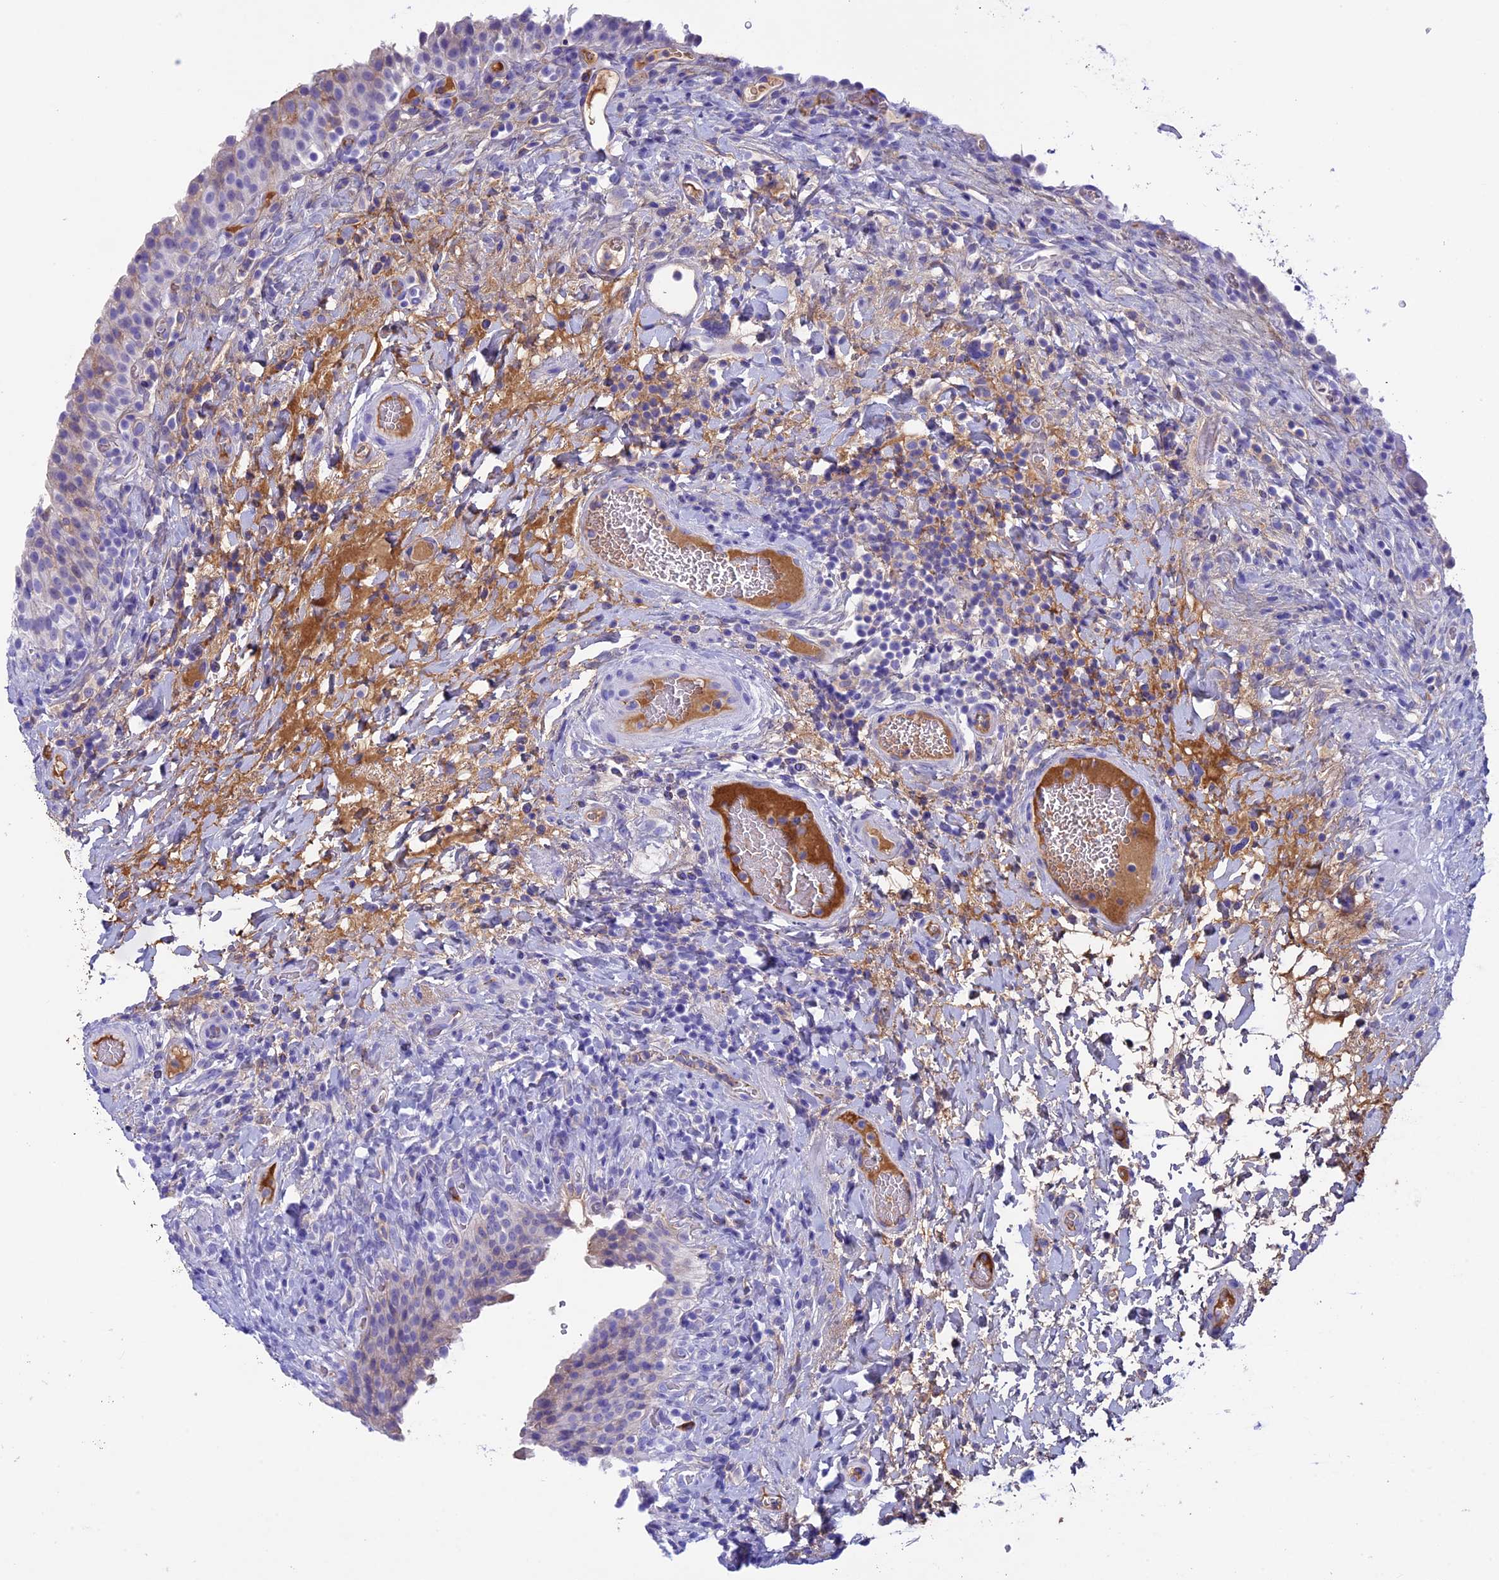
{"staining": {"intensity": "moderate", "quantity": "<25%", "location": "cytoplasmic/membranous"}, "tissue": "urinary bladder", "cell_type": "Urothelial cells", "image_type": "normal", "snomed": [{"axis": "morphology", "description": "Normal tissue, NOS"}, {"axis": "morphology", "description": "Inflammation, NOS"}, {"axis": "topography", "description": "Urinary bladder"}], "caption": "This image reveals immunohistochemistry staining of benign human urinary bladder, with low moderate cytoplasmic/membranous positivity in about <25% of urothelial cells.", "gene": "IGSF6", "patient": {"sex": "male", "age": 64}}